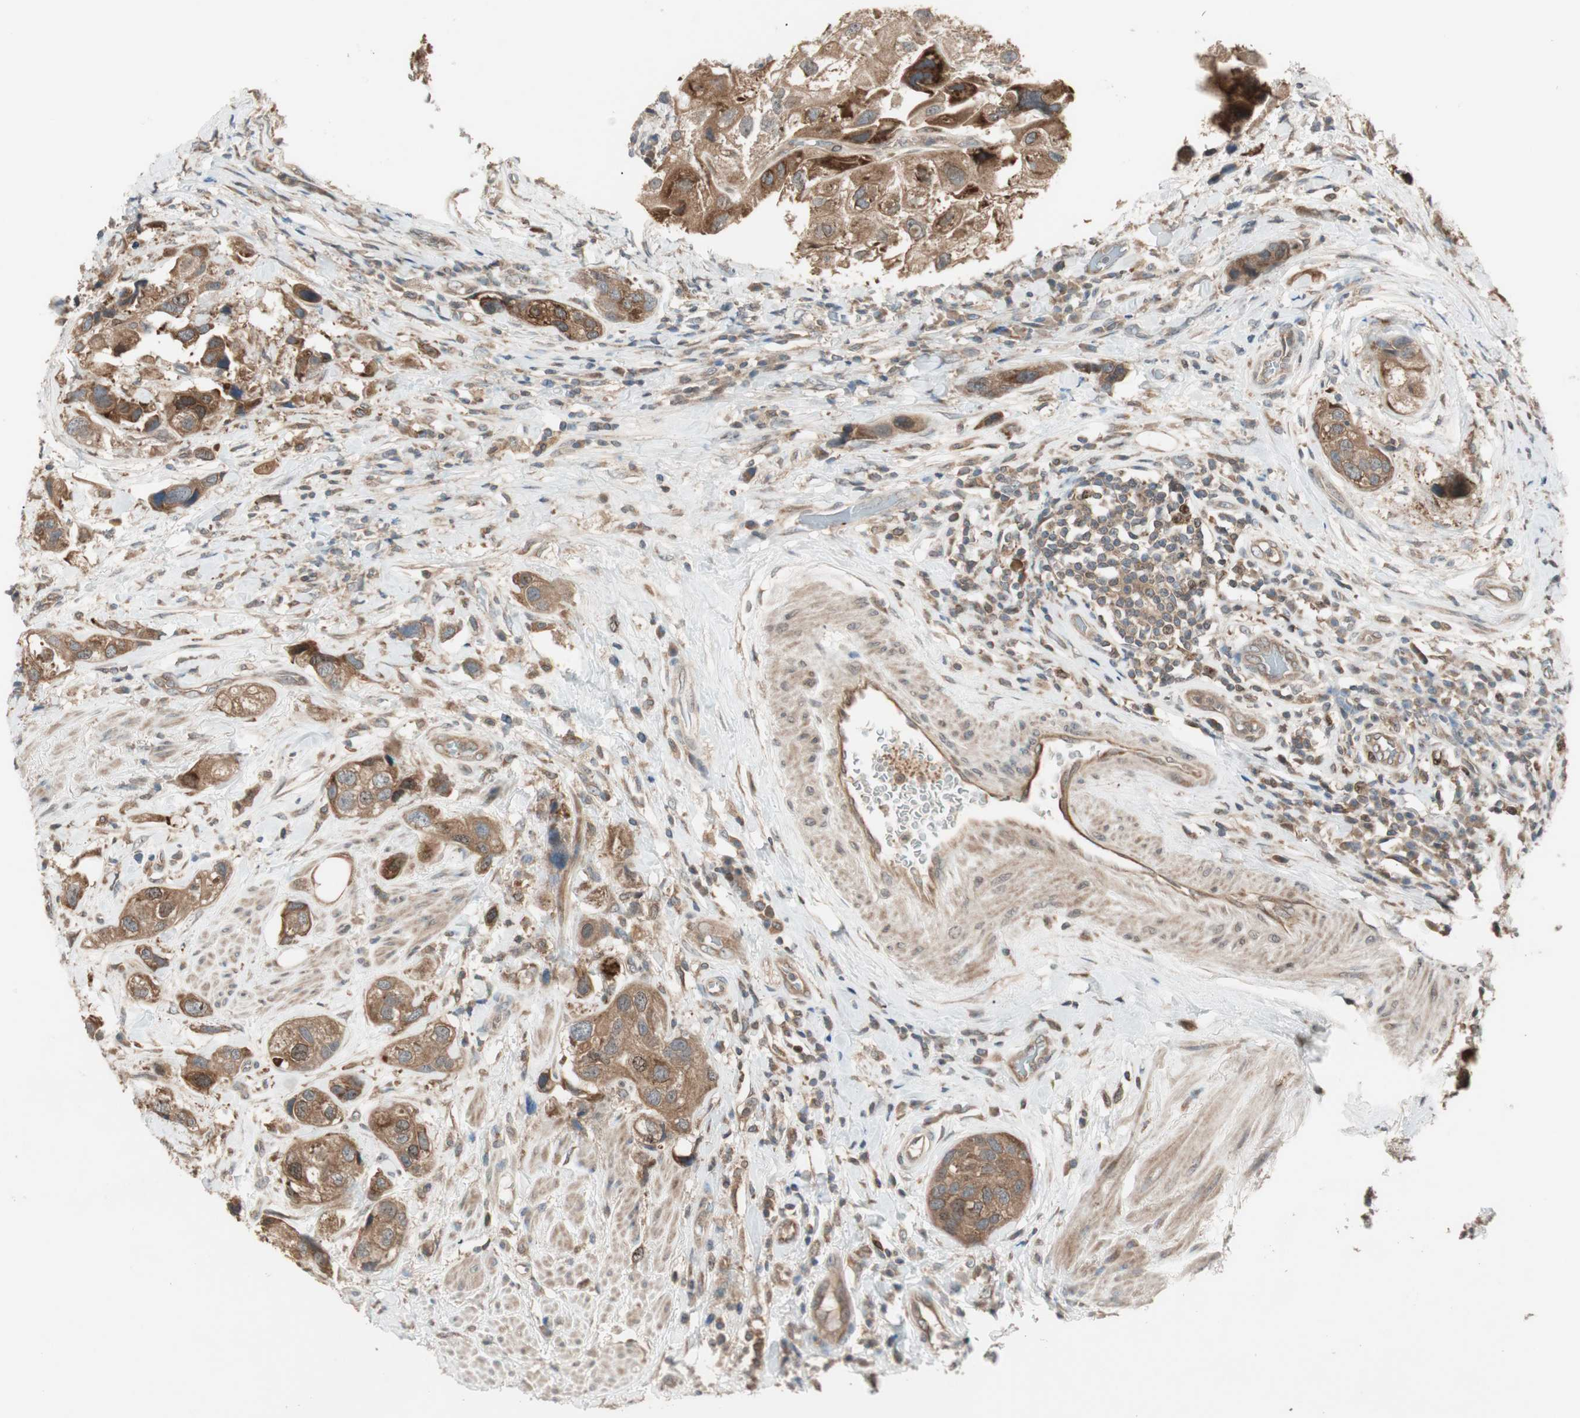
{"staining": {"intensity": "strong", "quantity": ">75%", "location": "cytoplasmic/membranous"}, "tissue": "urothelial cancer", "cell_type": "Tumor cells", "image_type": "cancer", "snomed": [{"axis": "morphology", "description": "Urothelial carcinoma, High grade"}, {"axis": "topography", "description": "Urinary bladder"}], "caption": "Strong cytoplasmic/membranous staining is appreciated in approximately >75% of tumor cells in urothelial cancer. (Brightfield microscopy of DAB IHC at high magnification).", "gene": "ATP6AP2", "patient": {"sex": "female", "age": 64}}